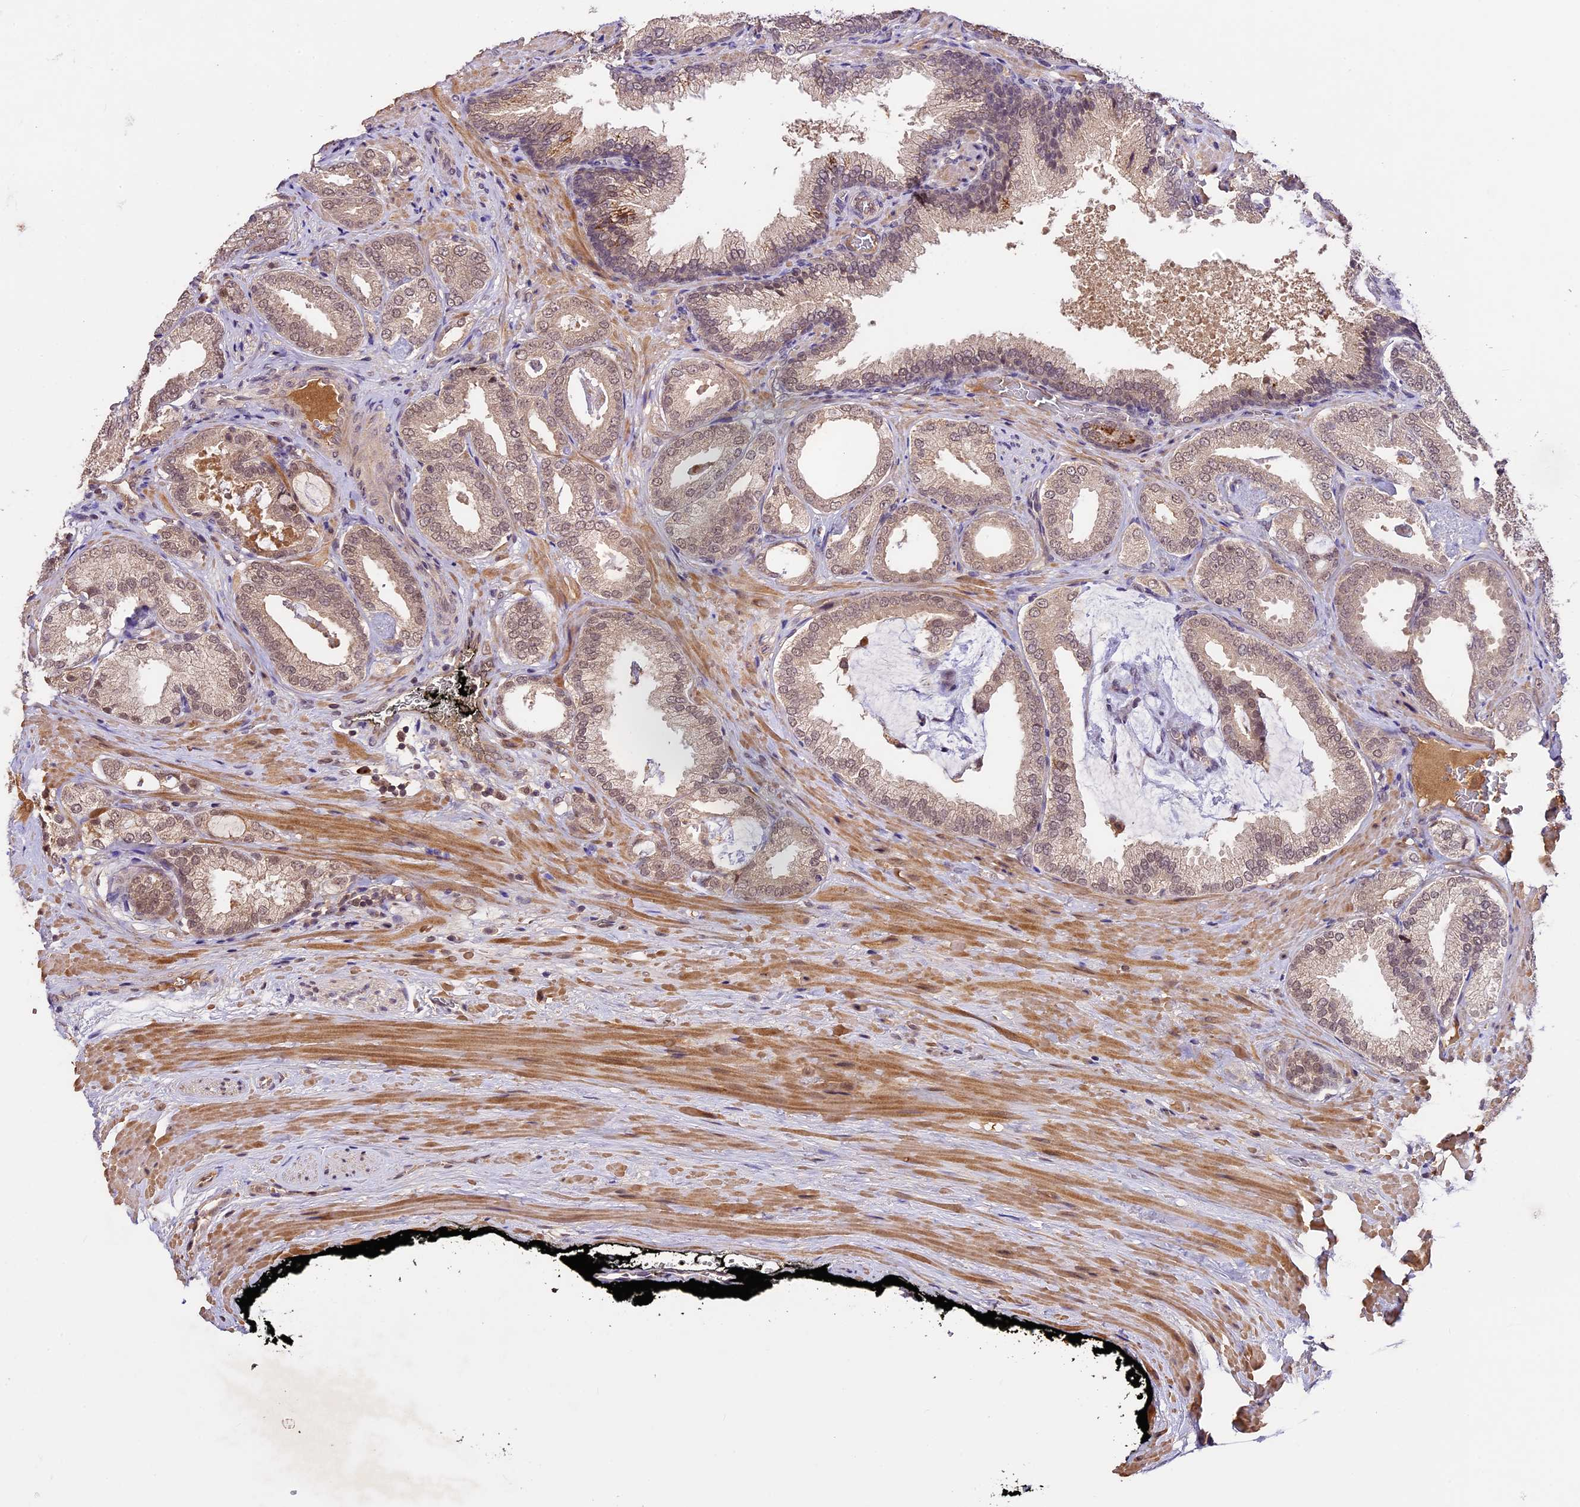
{"staining": {"intensity": "weak", "quantity": ">75%", "location": "cytoplasmic/membranous,nuclear"}, "tissue": "prostate cancer", "cell_type": "Tumor cells", "image_type": "cancer", "snomed": [{"axis": "morphology", "description": "Adenocarcinoma, Low grade"}, {"axis": "topography", "description": "Prostate"}], "caption": "Prostate cancer (adenocarcinoma (low-grade)) tissue exhibits weak cytoplasmic/membranous and nuclear staining in approximately >75% of tumor cells", "gene": "ATP10A", "patient": {"sex": "male", "age": 71}}